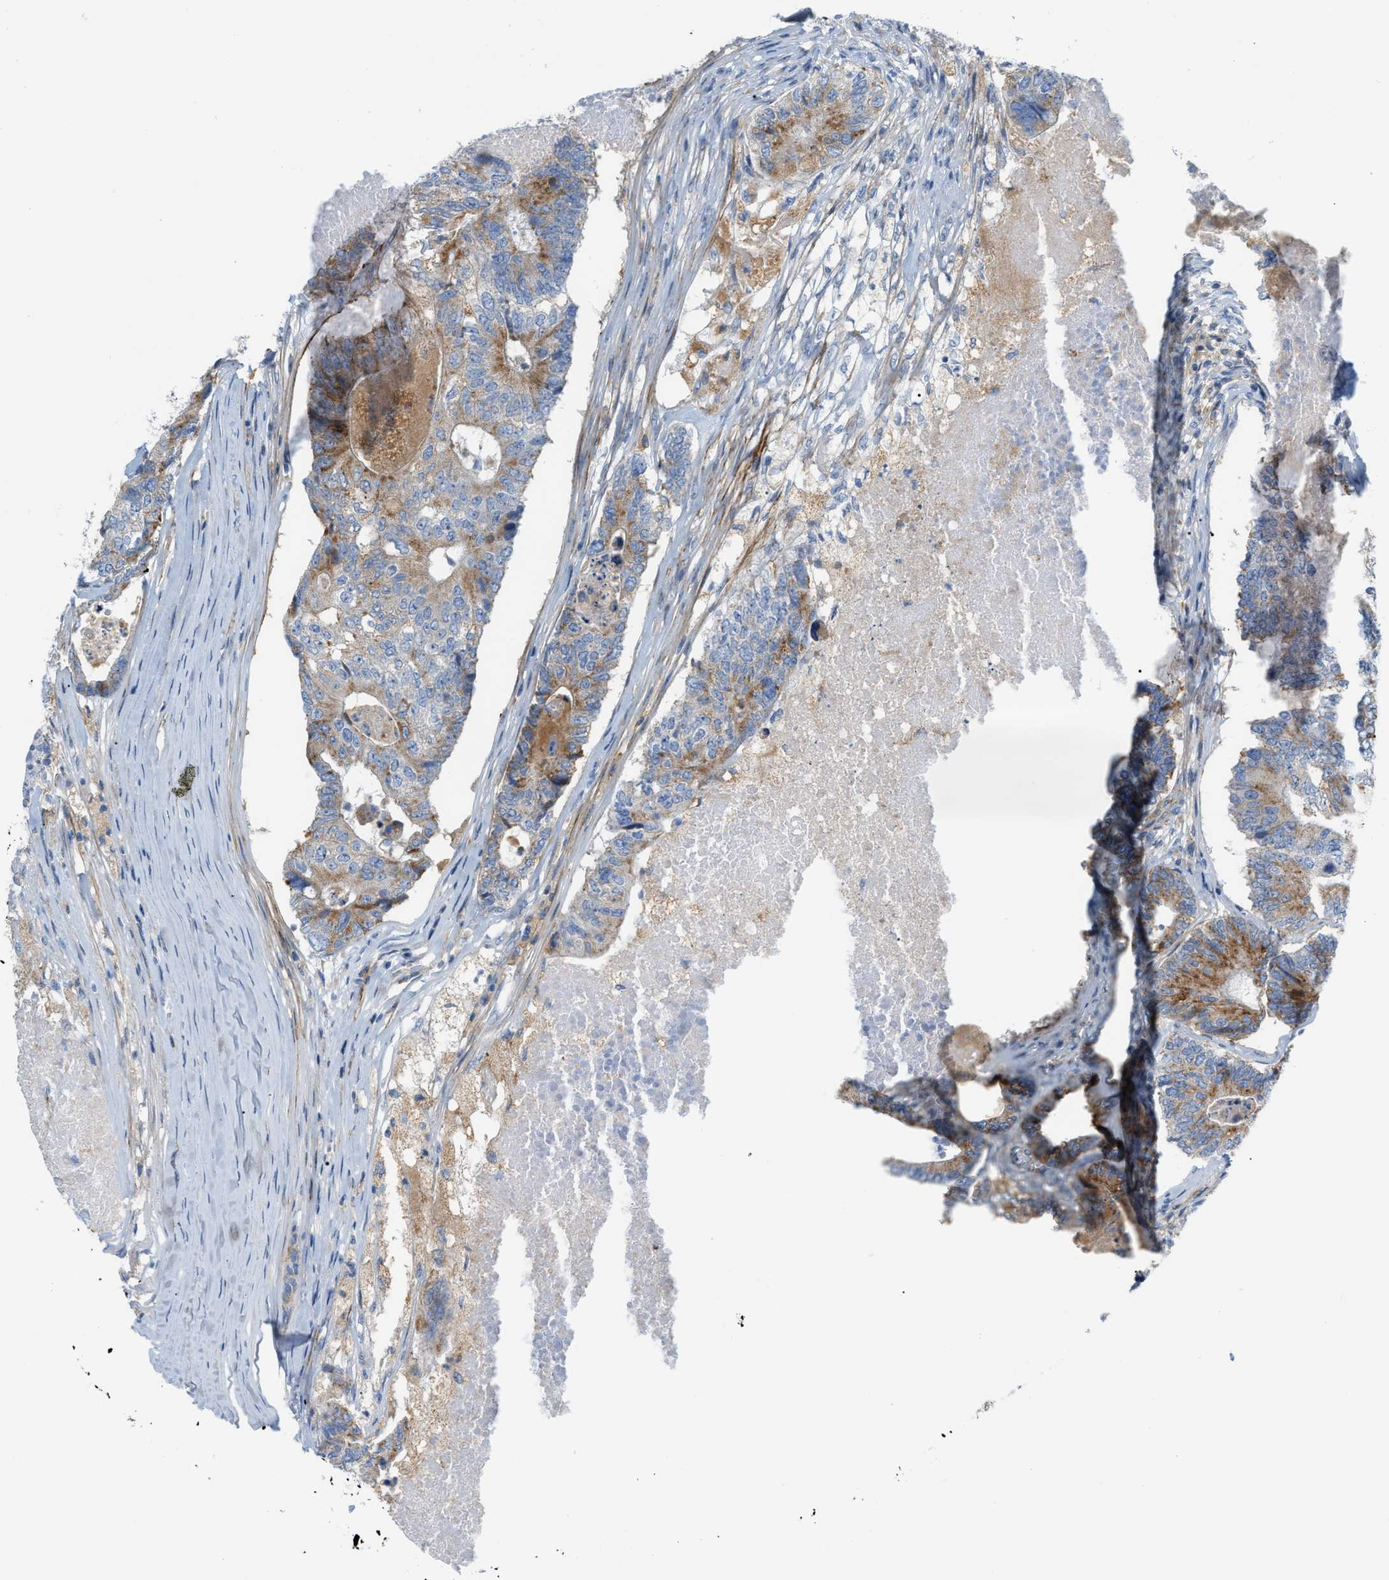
{"staining": {"intensity": "moderate", "quantity": ">75%", "location": "cytoplasmic/membranous"}, "tissue": "colorectal cancer", "cell_type": "Tumor cells", "image_type": "cancer", "snomed": [{"axis": "morphology", "description": "Adenocarcinoma, NOS"}, {"axis": "topography", "description": "Colon"}], "caption": "Adenocarcinoma (colorectal) was stained to show a protein in brown. There is medium levels of moderate cytoplasmic/membranous expression in approximately >75% of tumor cells. (DAB IHC, brown staining for protein, blue staining for nuclei).", "gene": "LMBRD1", "patient": {"sex": "female", "age": 67}}